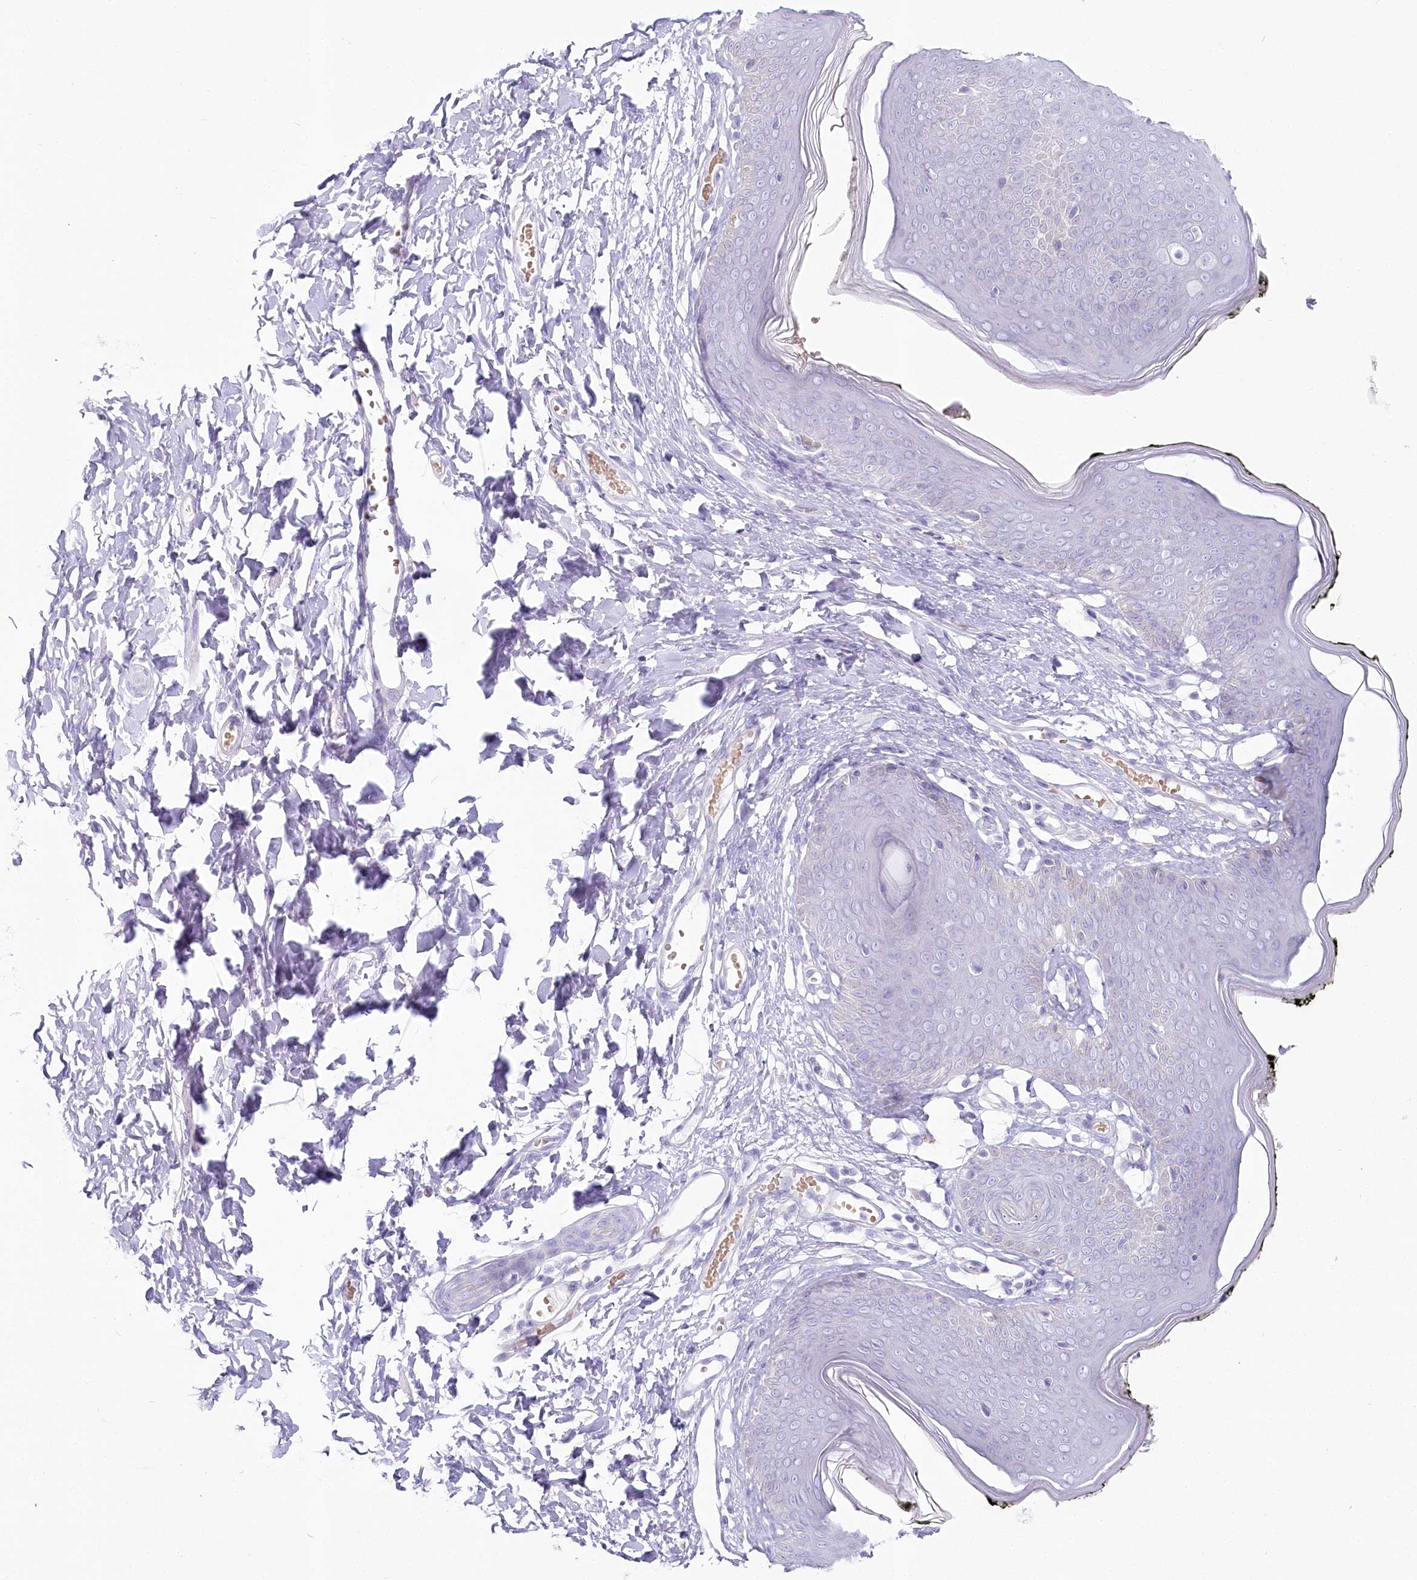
{"staining": {"intensity": "negative", "quantity": "none", "location": "none"}, "tissue": "skin", "cell_type": "Epidermal cells", "image_type": "normal", "snomed": [{"axis": "morphology", "description": "Normal tissue, NOS"}, {"axis": "morphology", "description": "Inflammation, NOS"}, {"axis": "topography", "description": "Vulva"}], "caption": "This image is of normal skin stained with IHC to label a protein in brown with the nuclei are counter-stained blue. There is no staining in epidermal cells.", "gene": "IFIT5", "patient": {"sex": "female", "age": 84}}